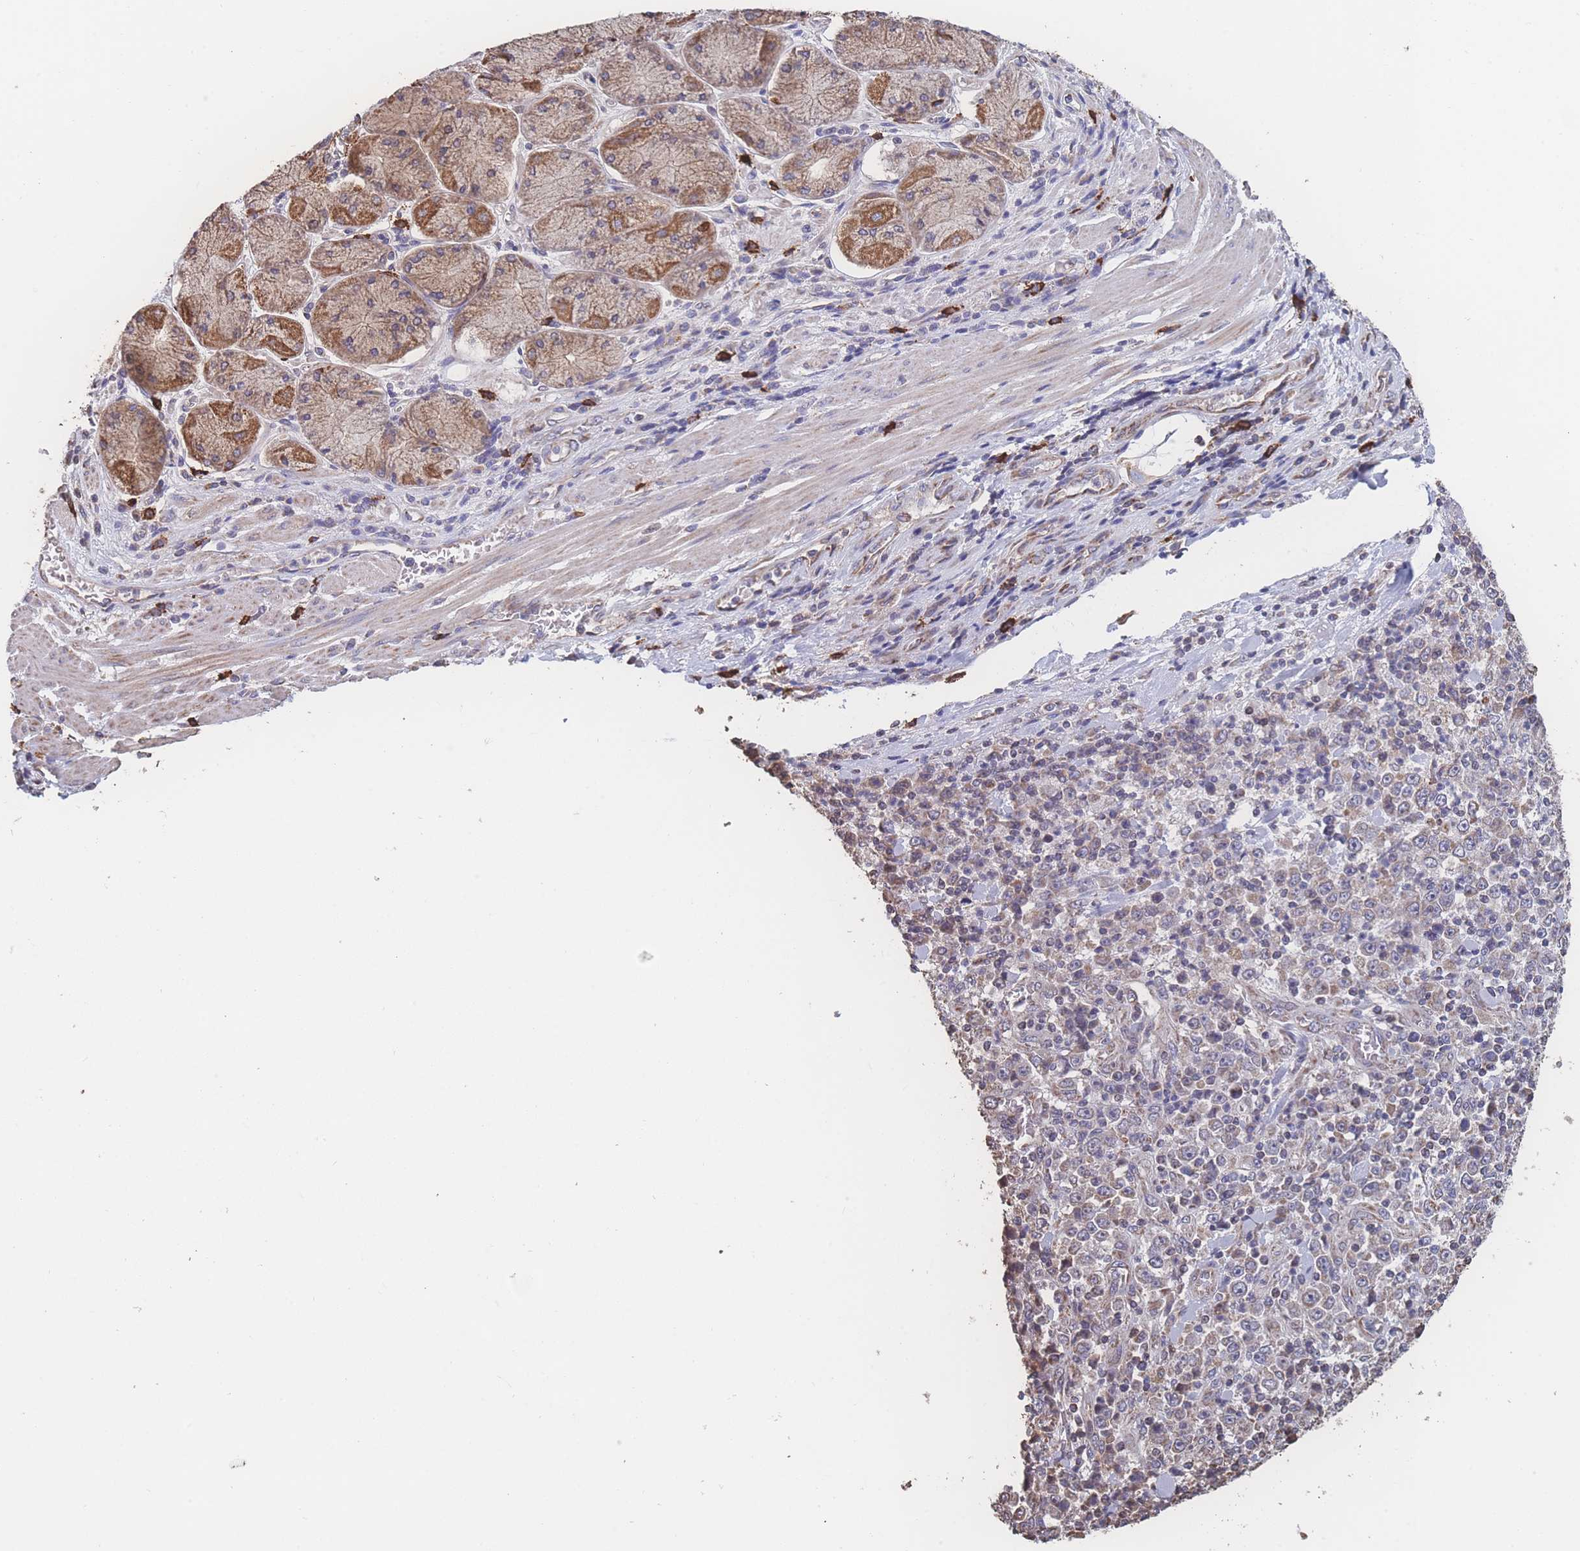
{"staining": {"intensity": "moderate", "quantity": "25%-75%", "location": "cytoplasmic/membranous"}, "tissue": "stomach cancer", "cell_type": "Tumor cells", "image_type": "cancer", "snomed": [{"axis": "morphology", "description": "Normal tissue, NOS"}, {"axis": "morphology", "description": "Adenocarcinoma, NOS"}, {"axis": "topography", "description": "Stomach, upper"}, {"axis": "topography", "description": "Stomach"}], "caption": "Human stomach adenocarcinoma stained with a protein marker shows moderate staining in tumor cells.", "gene": "SGSM3", "patient": {"sex": "male", "age": 59}}